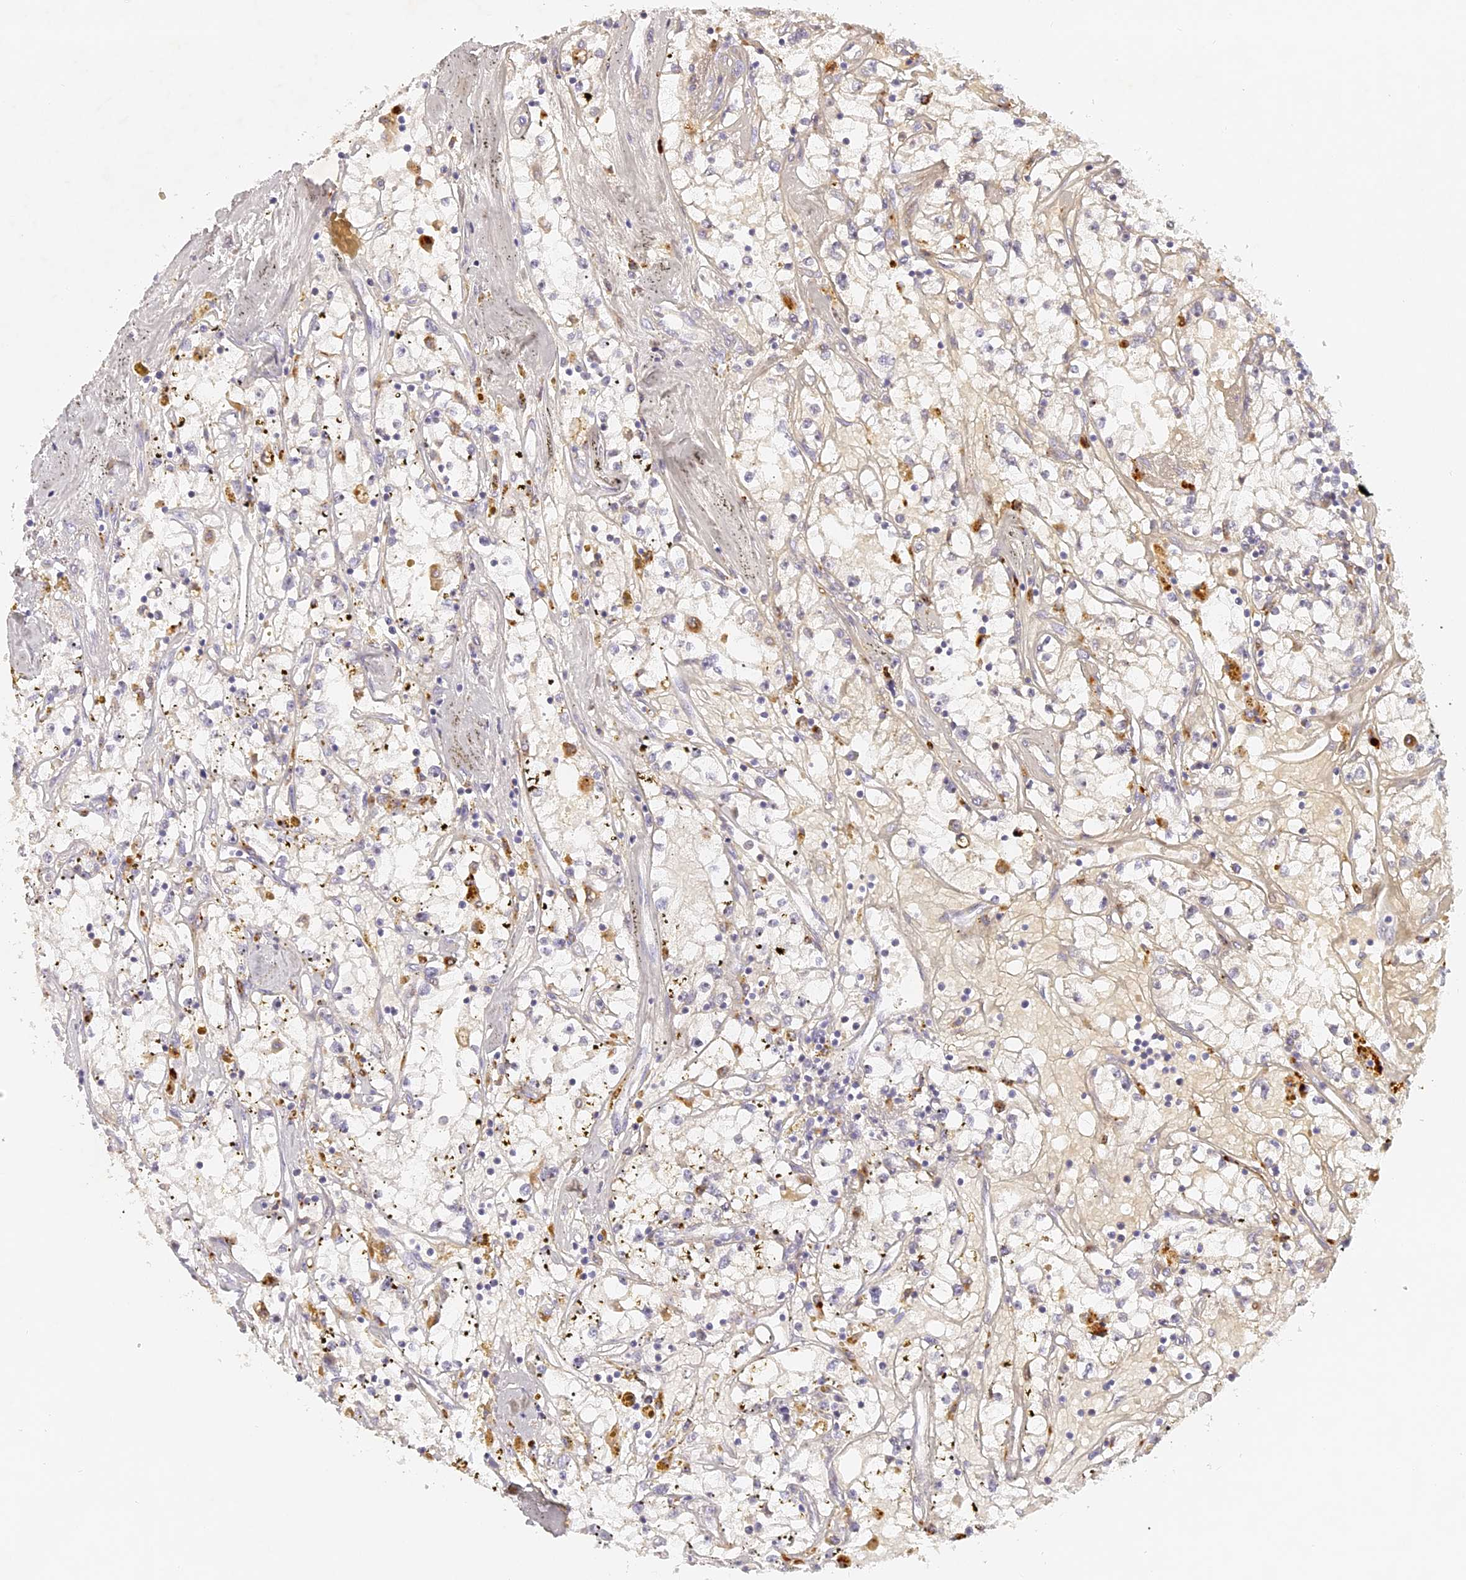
{"staining": {"intensity": "weak", "quantity": "<25%", "location": "cytoplasmic/membranous"}, "tissue": "renal cancer", "cell_type": "Tumor cells", "image_type": "cancer", "snomed": [{"axis": "morphology", "description": "Adenocarcinoma, NOS"}, {"axis": "topography", "description": "Kidney"}], "caption": "A photomicrograph of renal adenocarcinoma stained for a protein shows no brown staining in tumor cells.", "gene": "ELL3", "patient": {"sex": "male", "age": 56}}